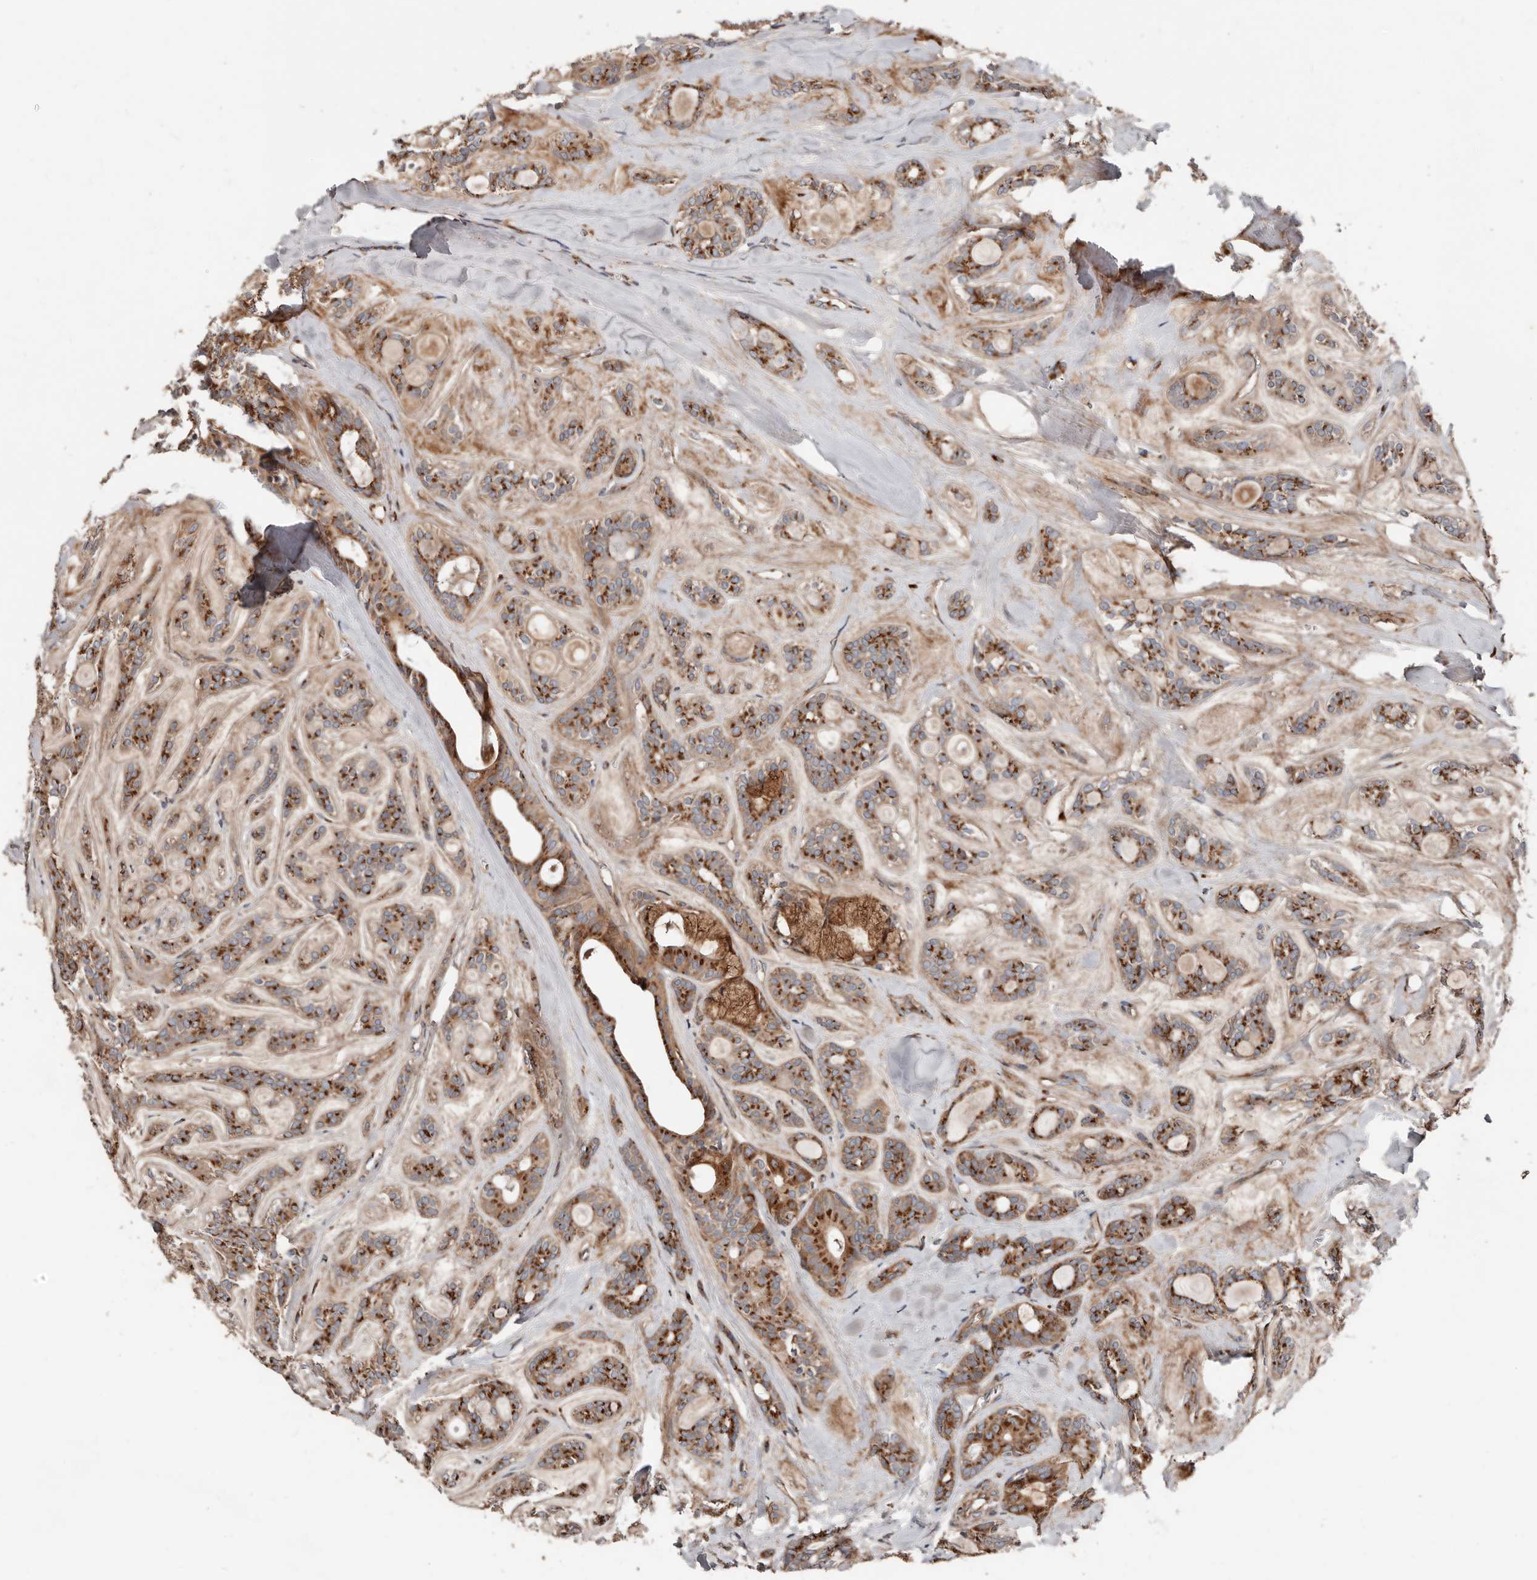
{"staining": {"intensity": "strong", "quantity": ">75%", "location": "cytoplasmic/membranous"}, "tissue": "head and neck cancer", "cell_type": "Tumor cells", "image_type": "cancer", "snomed": [{"axis": "morphology", "description": "Adenocarcinoma, NOS"}, {"axis": "topography", "description": "Head-Neck"}], "caption": "Protein expression analysis of head and neck adenocarcinoma reveals strong cytoplasmic/membranous expression in about >75% of tumor cells.", "gene": "COG1", "patient": {"sex": "male", "age": 66}}